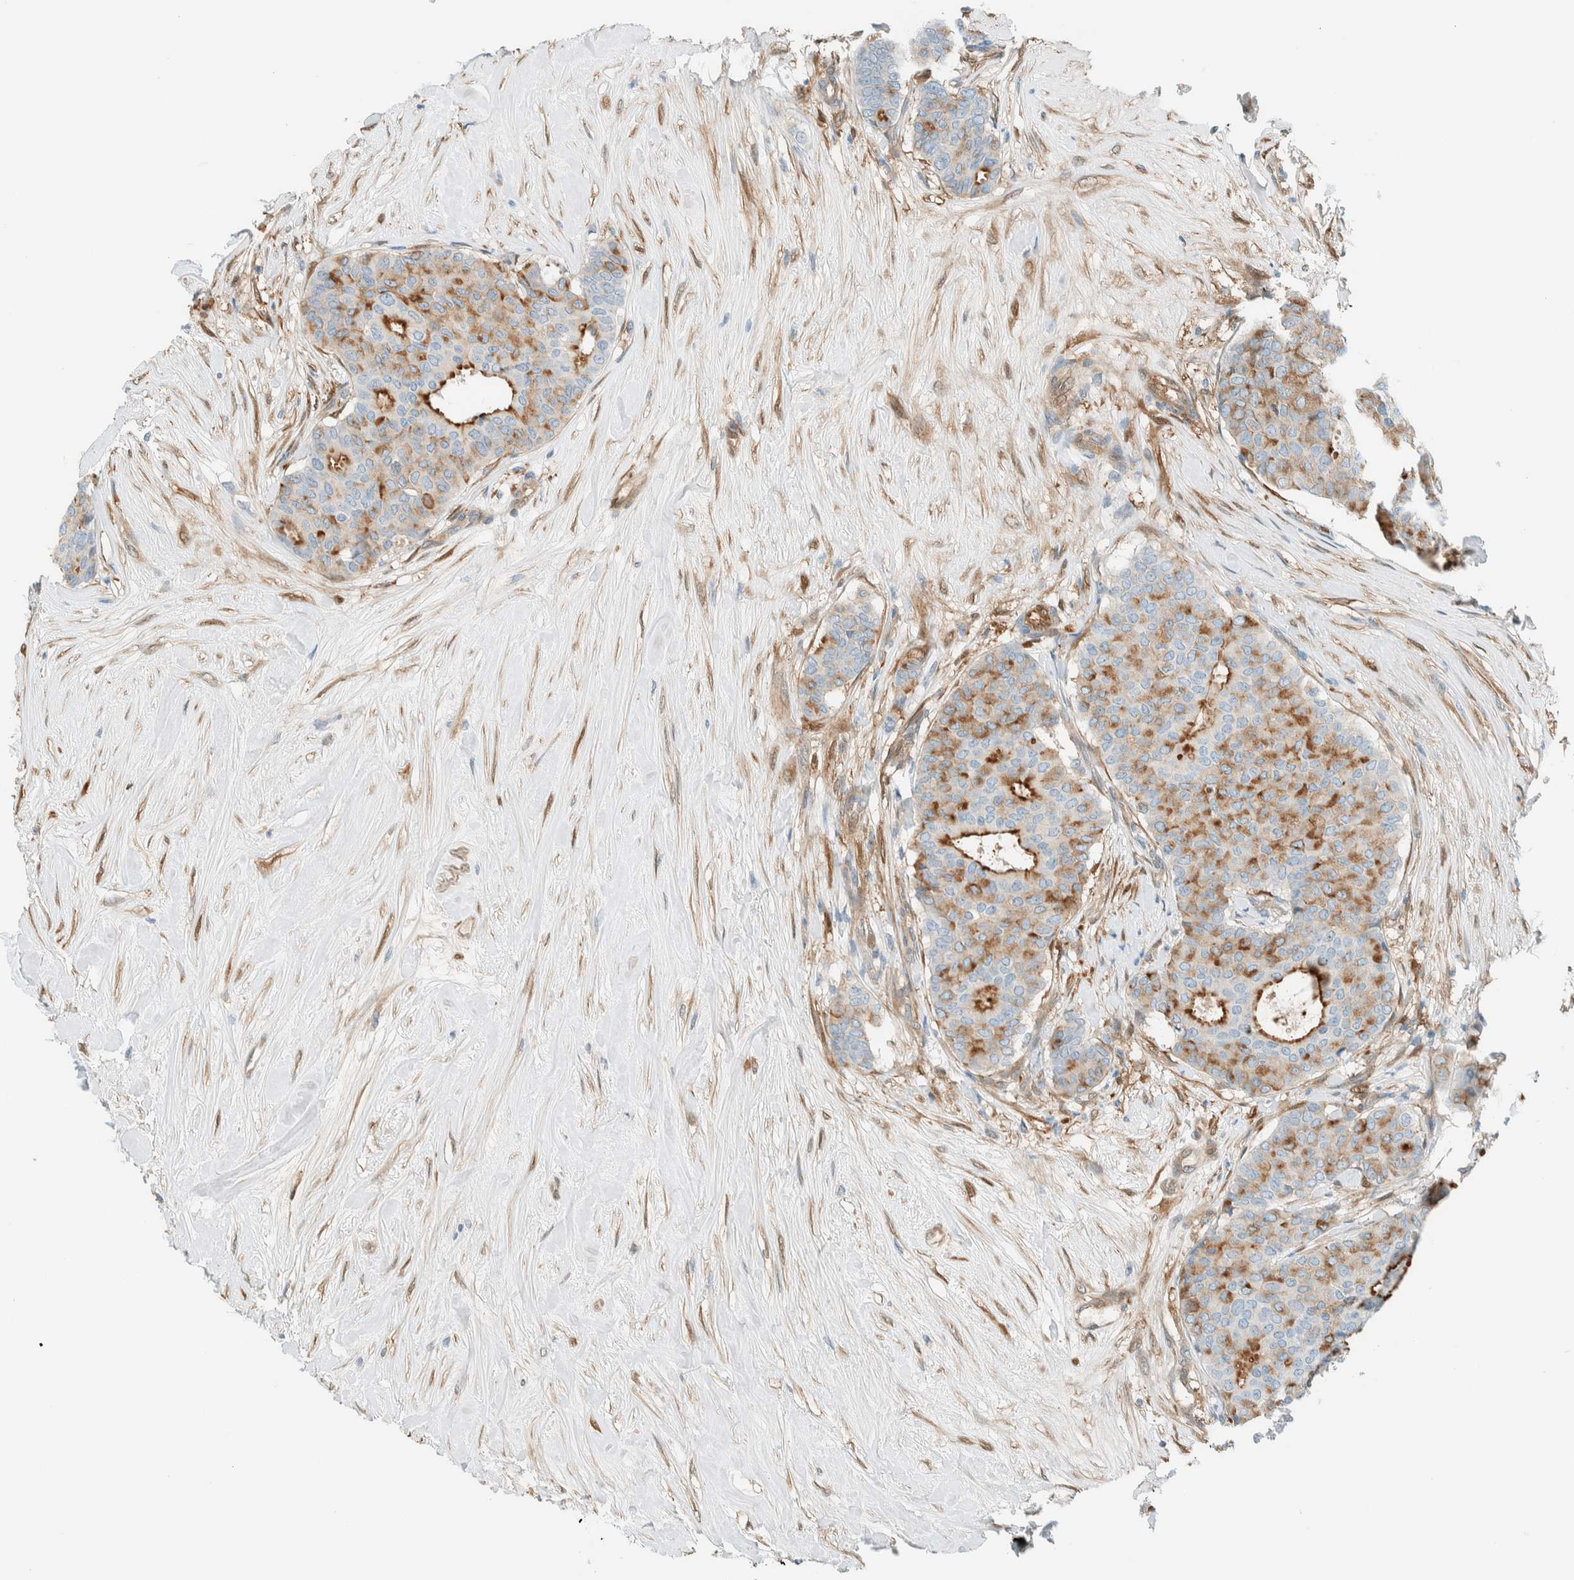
{"staining": {"intensity": "moderate", "quantity": "25%-75%", "location": "cytoplasmic/membranous"}, "tissue": "breast cancer", "cell_type": "Tumor cells", "image_type": "cancer", "snomed": [{"axis": "morphology", "description": "Duct carcinoma"}, {"axis": "topography", "description": "Breast"}], "caption": "Immunohistochemical staining of human breast cancer exhibits medium levels of moderate cytoplasmic/membranous protein expression in approximately 25%-75% of tumor cells.", "gene": "NXN", "patient": {"sex": "female", "age": 75}}